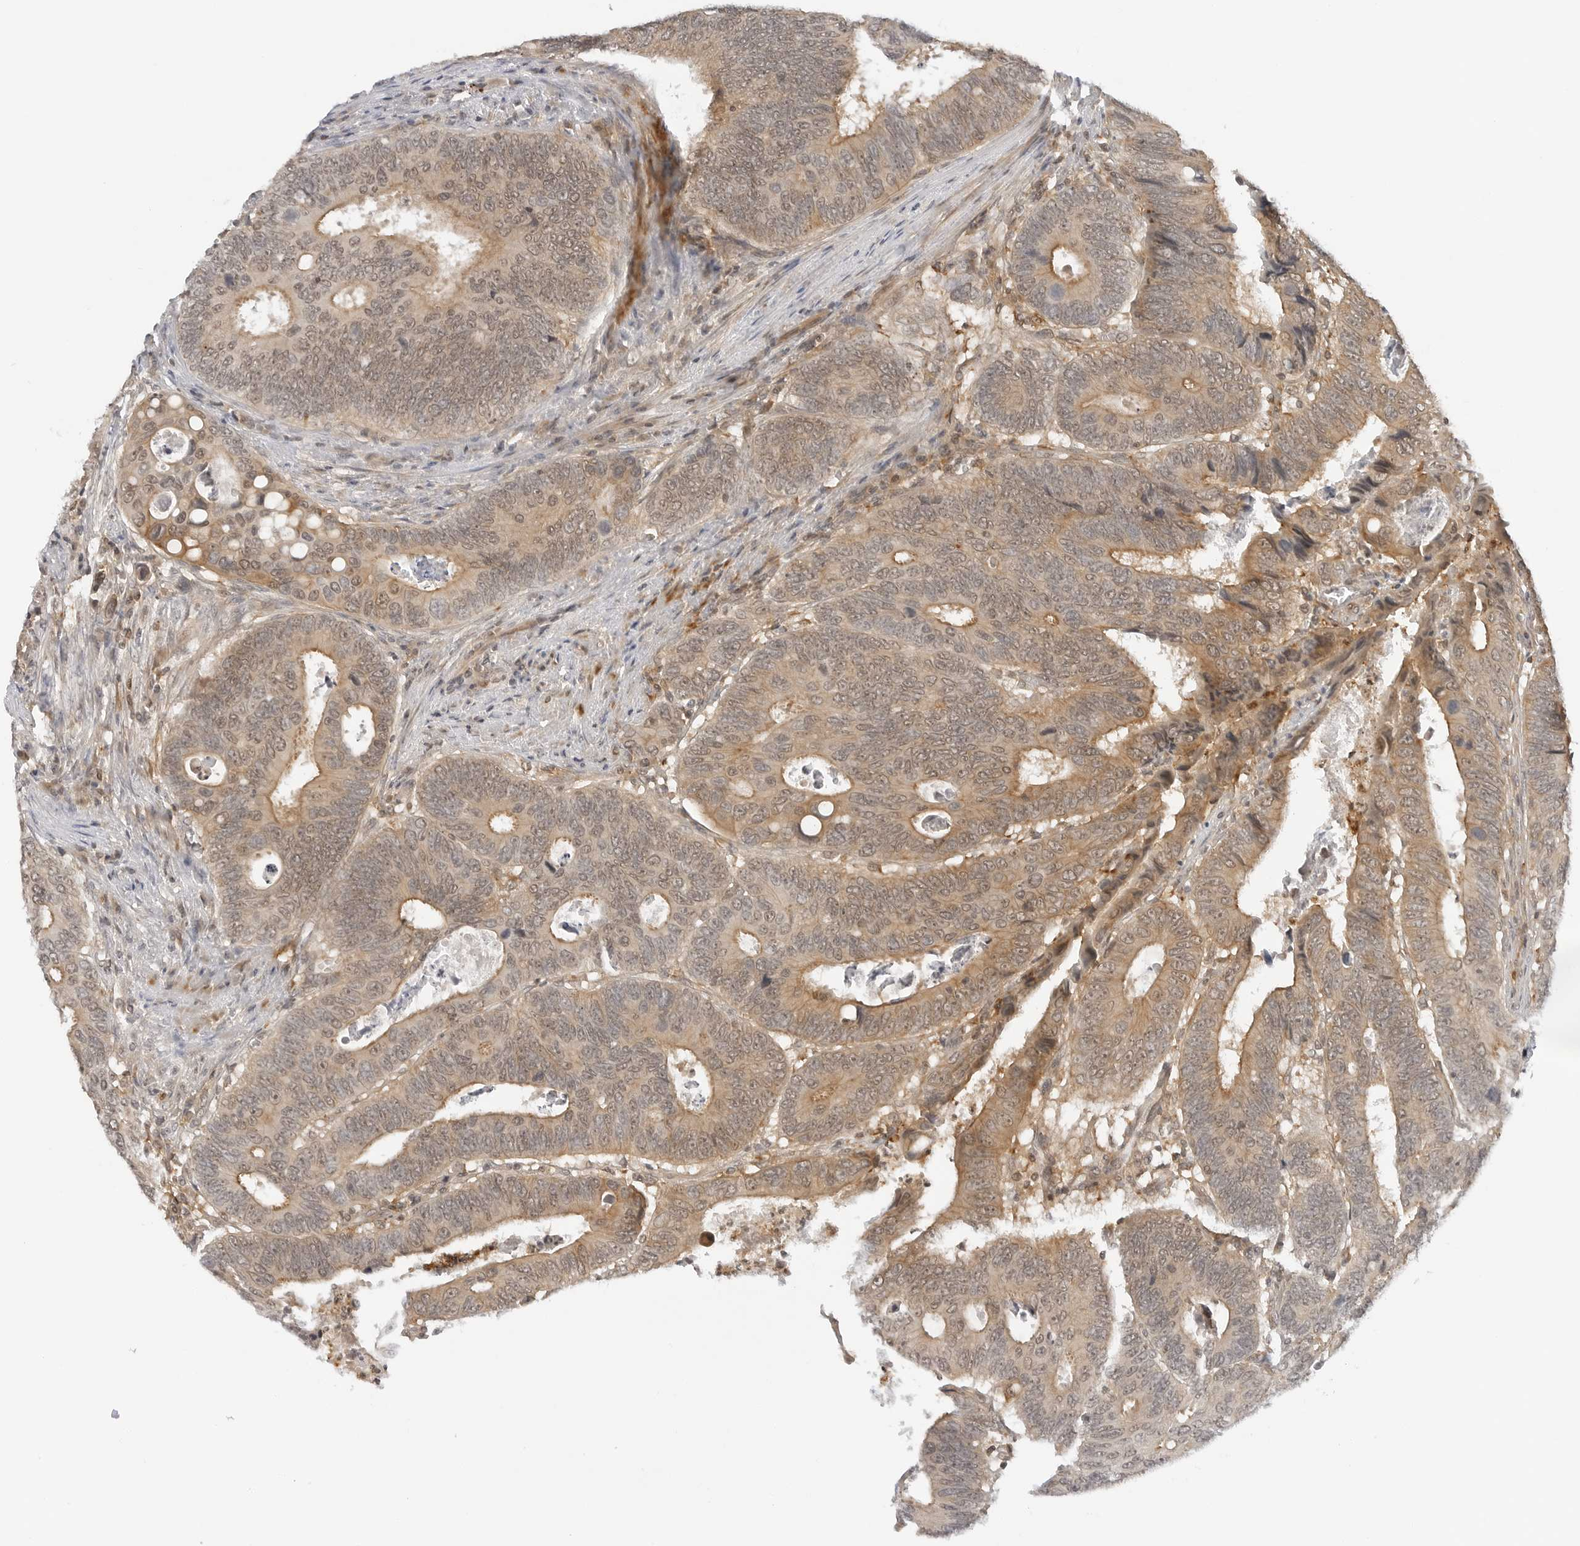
{"staining": {"intensity": "moderate", "quantity": "25%-75%", "location": "cytoplasmic/membranous,nuclear"}, "tissue": "colorectal cancer", "cell_type": "Tumor cells", "image_type": "cancer", "snomed": [{"axis": "morphology", "description": "Adenocarcinoma, NOS"}, {"axis": "topography", "description": "Colon"}], "caption": "Approximately 25%-75% of tumor cells in colorectal cancer reveal moderate cytoplasmic/membranous and nuclear protein positivity as visualized by brown immunohistochemical staining.", "gene": "MAP2K5", "patient": {"sex": "male", "age": 72}}